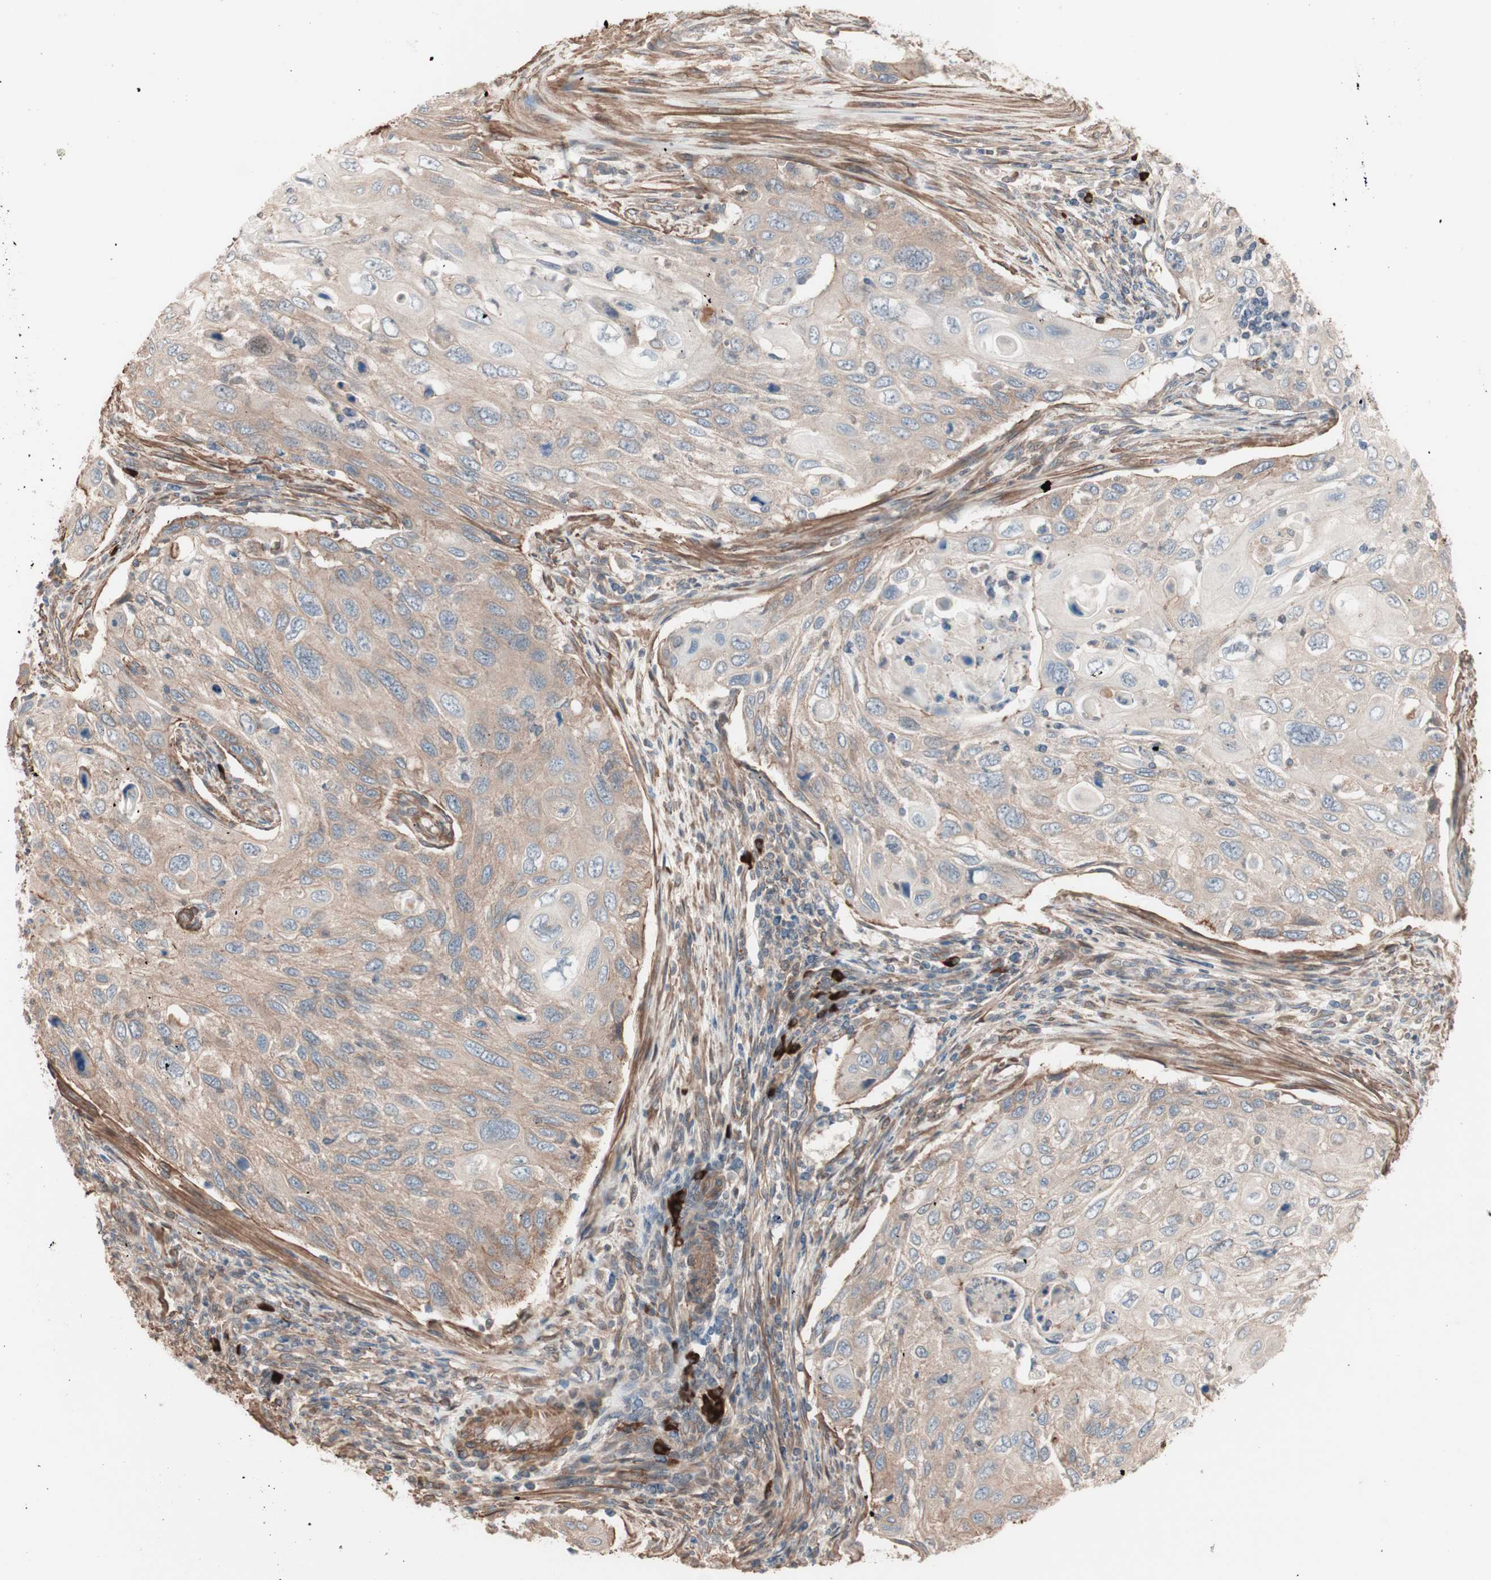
{"staining": {"intensity": "moderate", "quantity": ">75%", "location": "cytoplasmic/membranous"}, "tissue": "cervical cancer", "cell_type": "Tumor cells", "image_type": "cancer", "snomed": [{"axis": "morphology", "description": "Squamous cell carcinoma, NOS"}, {"axis": "topography", "description": "Cervix"}], "caption": "IHC of human squamous cell carcinoma (cervical) exhibits medium levels of moderate cytoplasmic/membranous expression in approximately >75% of tumor cells.", "gene": "ALG5", "patient": {"sex": "female", "age": 70}}